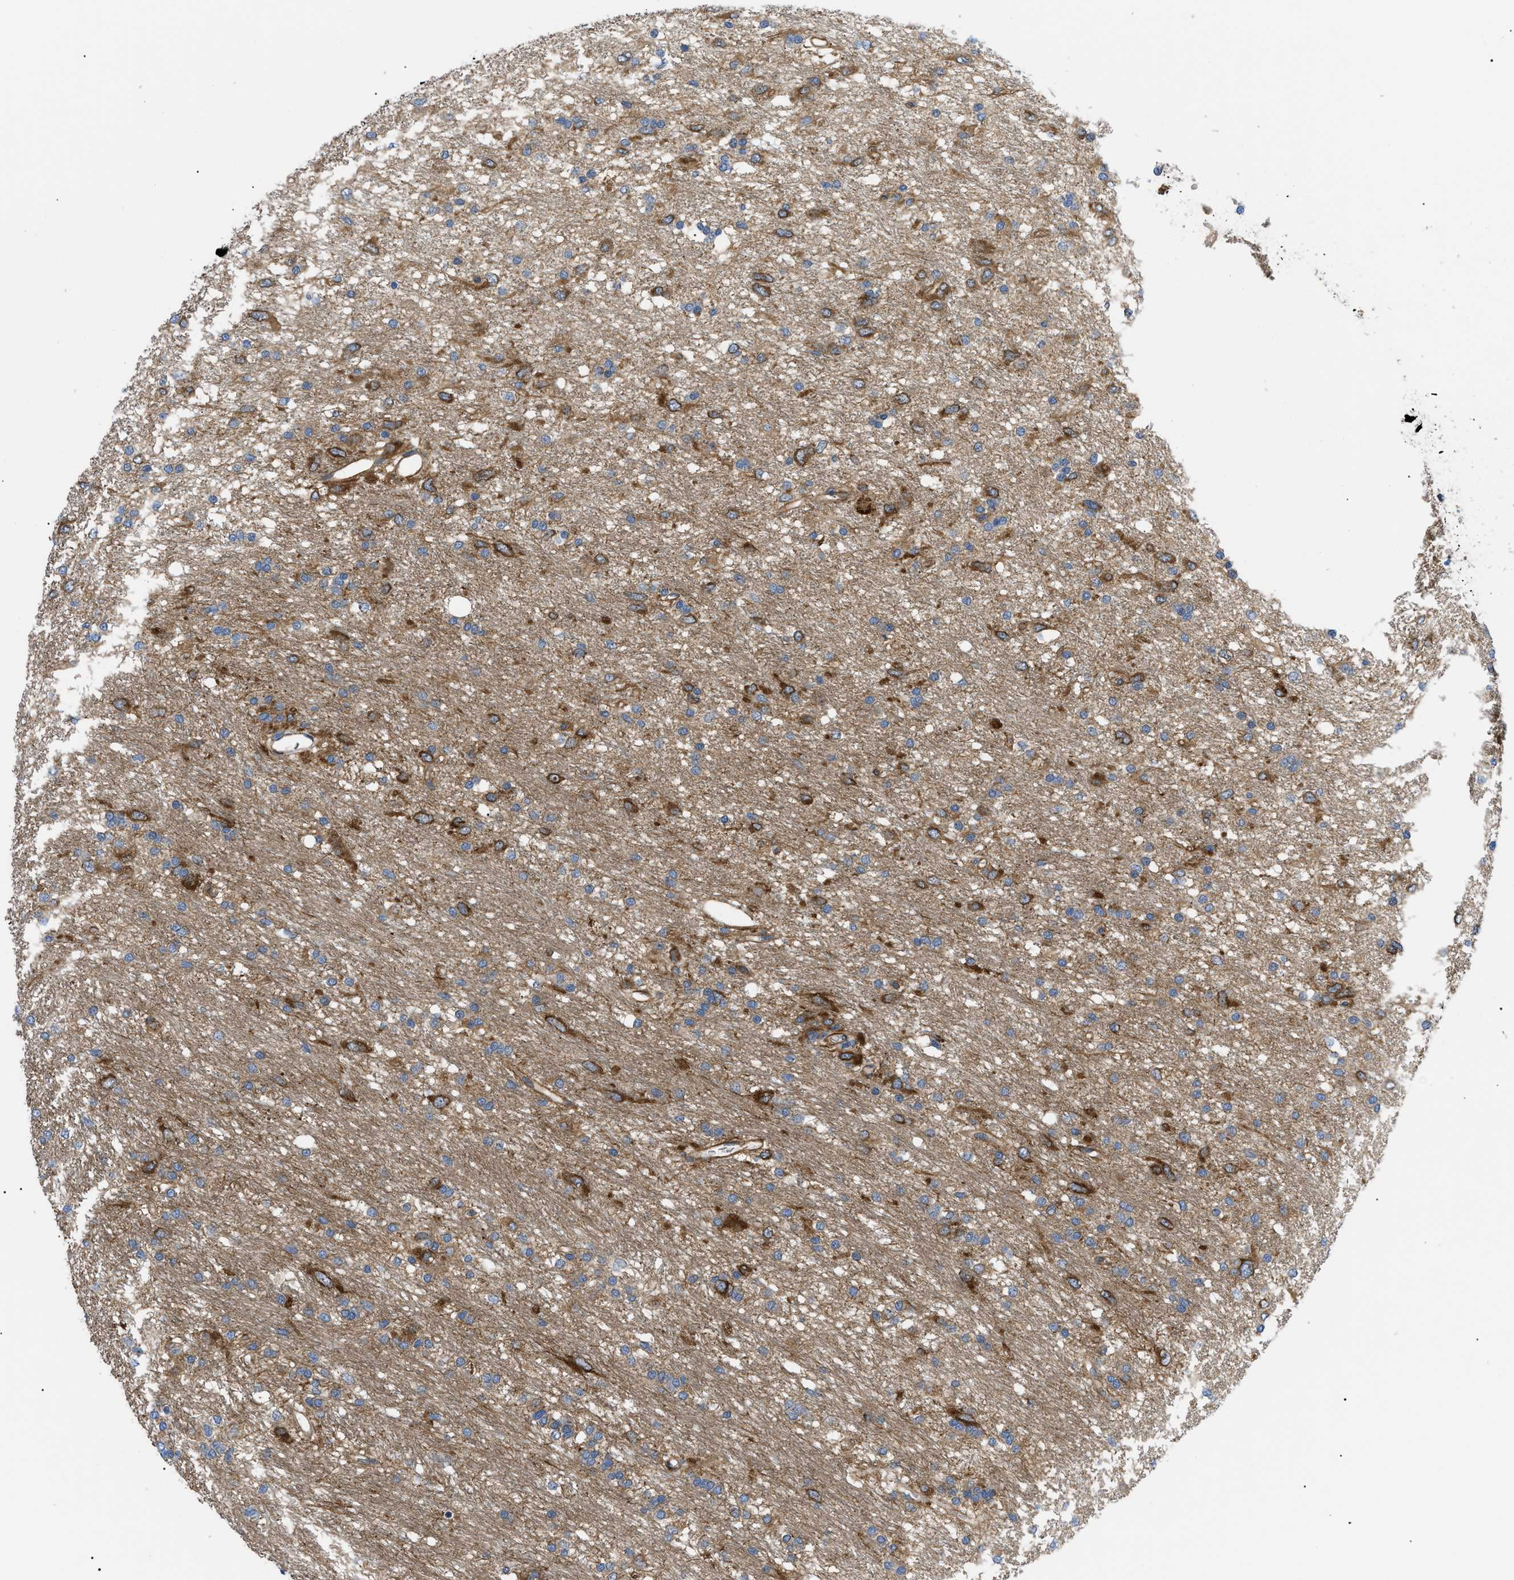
{"staining": {"intensity": "moderate", "quantity": ">75%", "location": "cytoplasmic/membranous"}, "tissue": "glioma", "cell_type": "Tumor cells", "image_type": "cancer", "snomed": [{"axis": "morphology", "description": "Glioma, malignant, Low grade"}, {"axis": "topography", "description": "Brain"}], "caption": "Tumor cells show moderate cytoplasmic/membranous positivity in approximately >75% of cells in malignant glioma (low-grade).", "gene": "MYO10", "patient": {"sex": "male", "age": 77}}